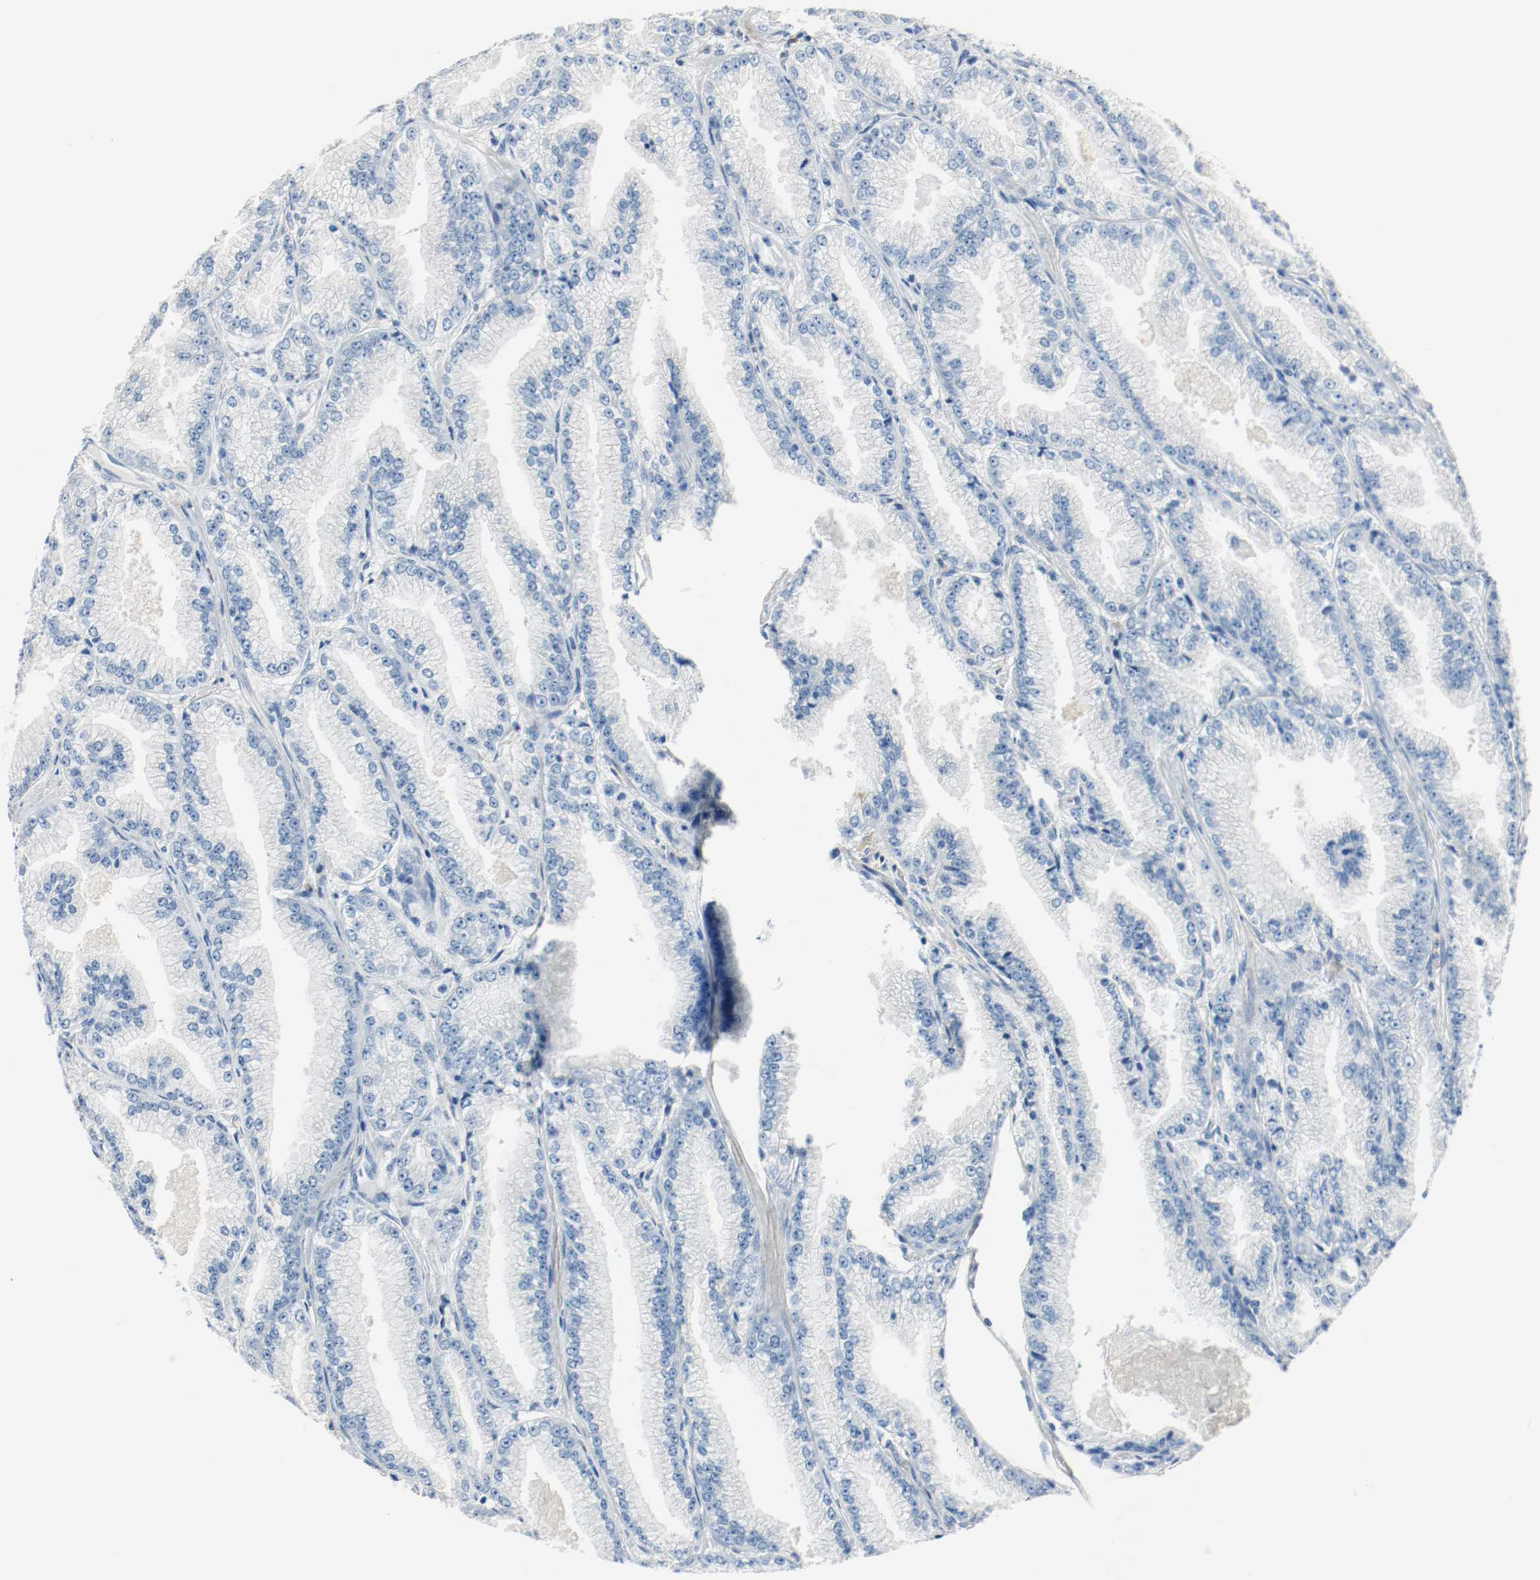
{"staining": {"intensity": "negative", "quantity": "none", "location": "none"}, "tissue": "prostate cancer", "cell_type": "Tumor cells", "image_type": "cancer", "snomed": [{"axis": "morphology", "description": "Adenocarcinoma, High grade"}, {"axis": "topography", "description": "Prostate"}], "caption": "A histopathology image of prostate cancer (adenocarcinoma (high-grade)) stained for a protein reveals no brown staining in tumor cells. (DAB immunohistochemistry visualized using brightfield microscopy, high magnification).", "gene": "LAMB1", "patient": {"sex": "male", "age": 61}}